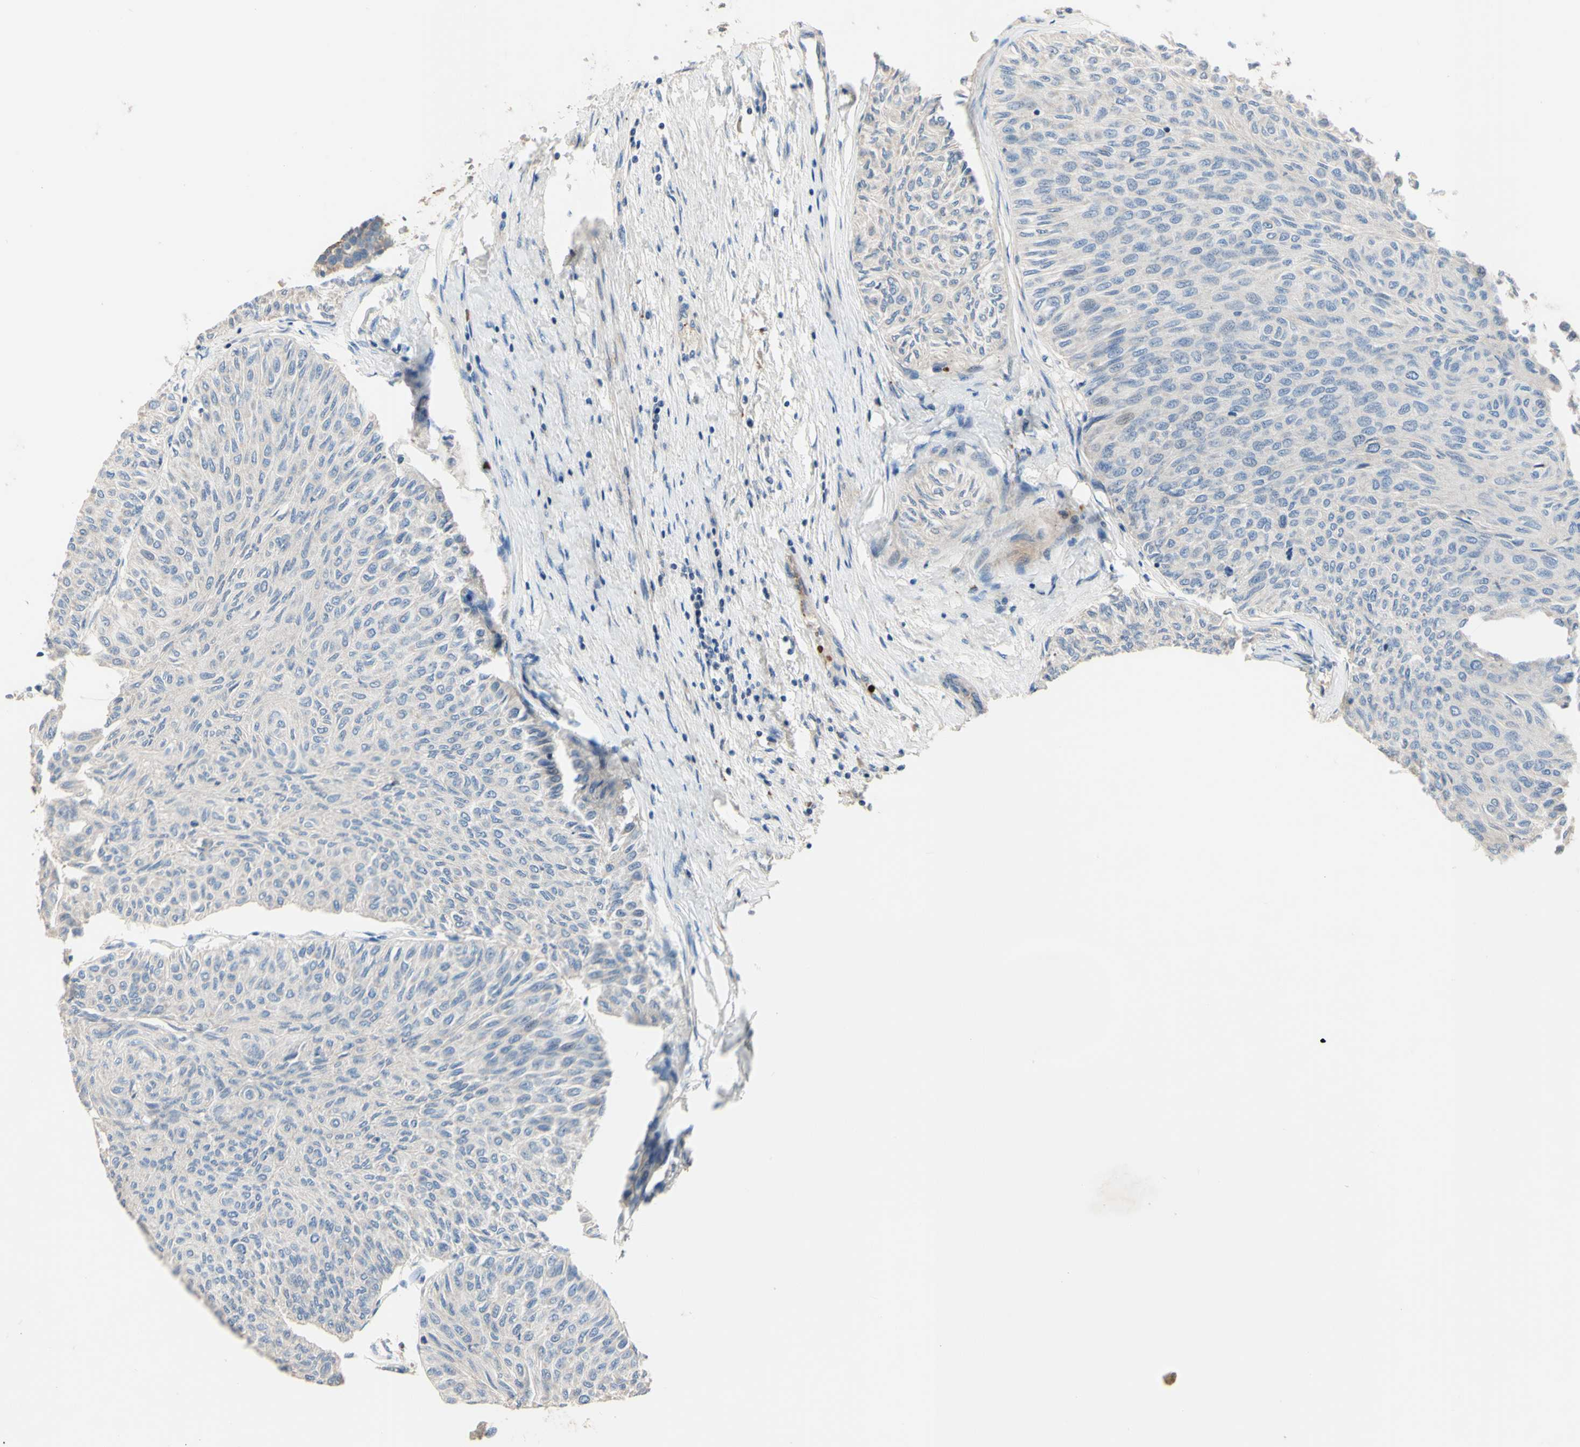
{"staining": {"intensity": "negative", "quantity": "none", "location": "none"}, "tissue": "urothelial cancer", "cell_type": "Tumor cells", "image_type": "cancer", "snomed": [{"axis": "morphology", "description": "Urothelial carcinoma, Low grade"}, {"axis": "topography", "description": "Urinary bladder"}], "caption": "A photomicrograph of human urothelial cancer is negative for staining in tumor cells.", "gene": "CDON", "patient": {"sex": "male", "age": 78}}